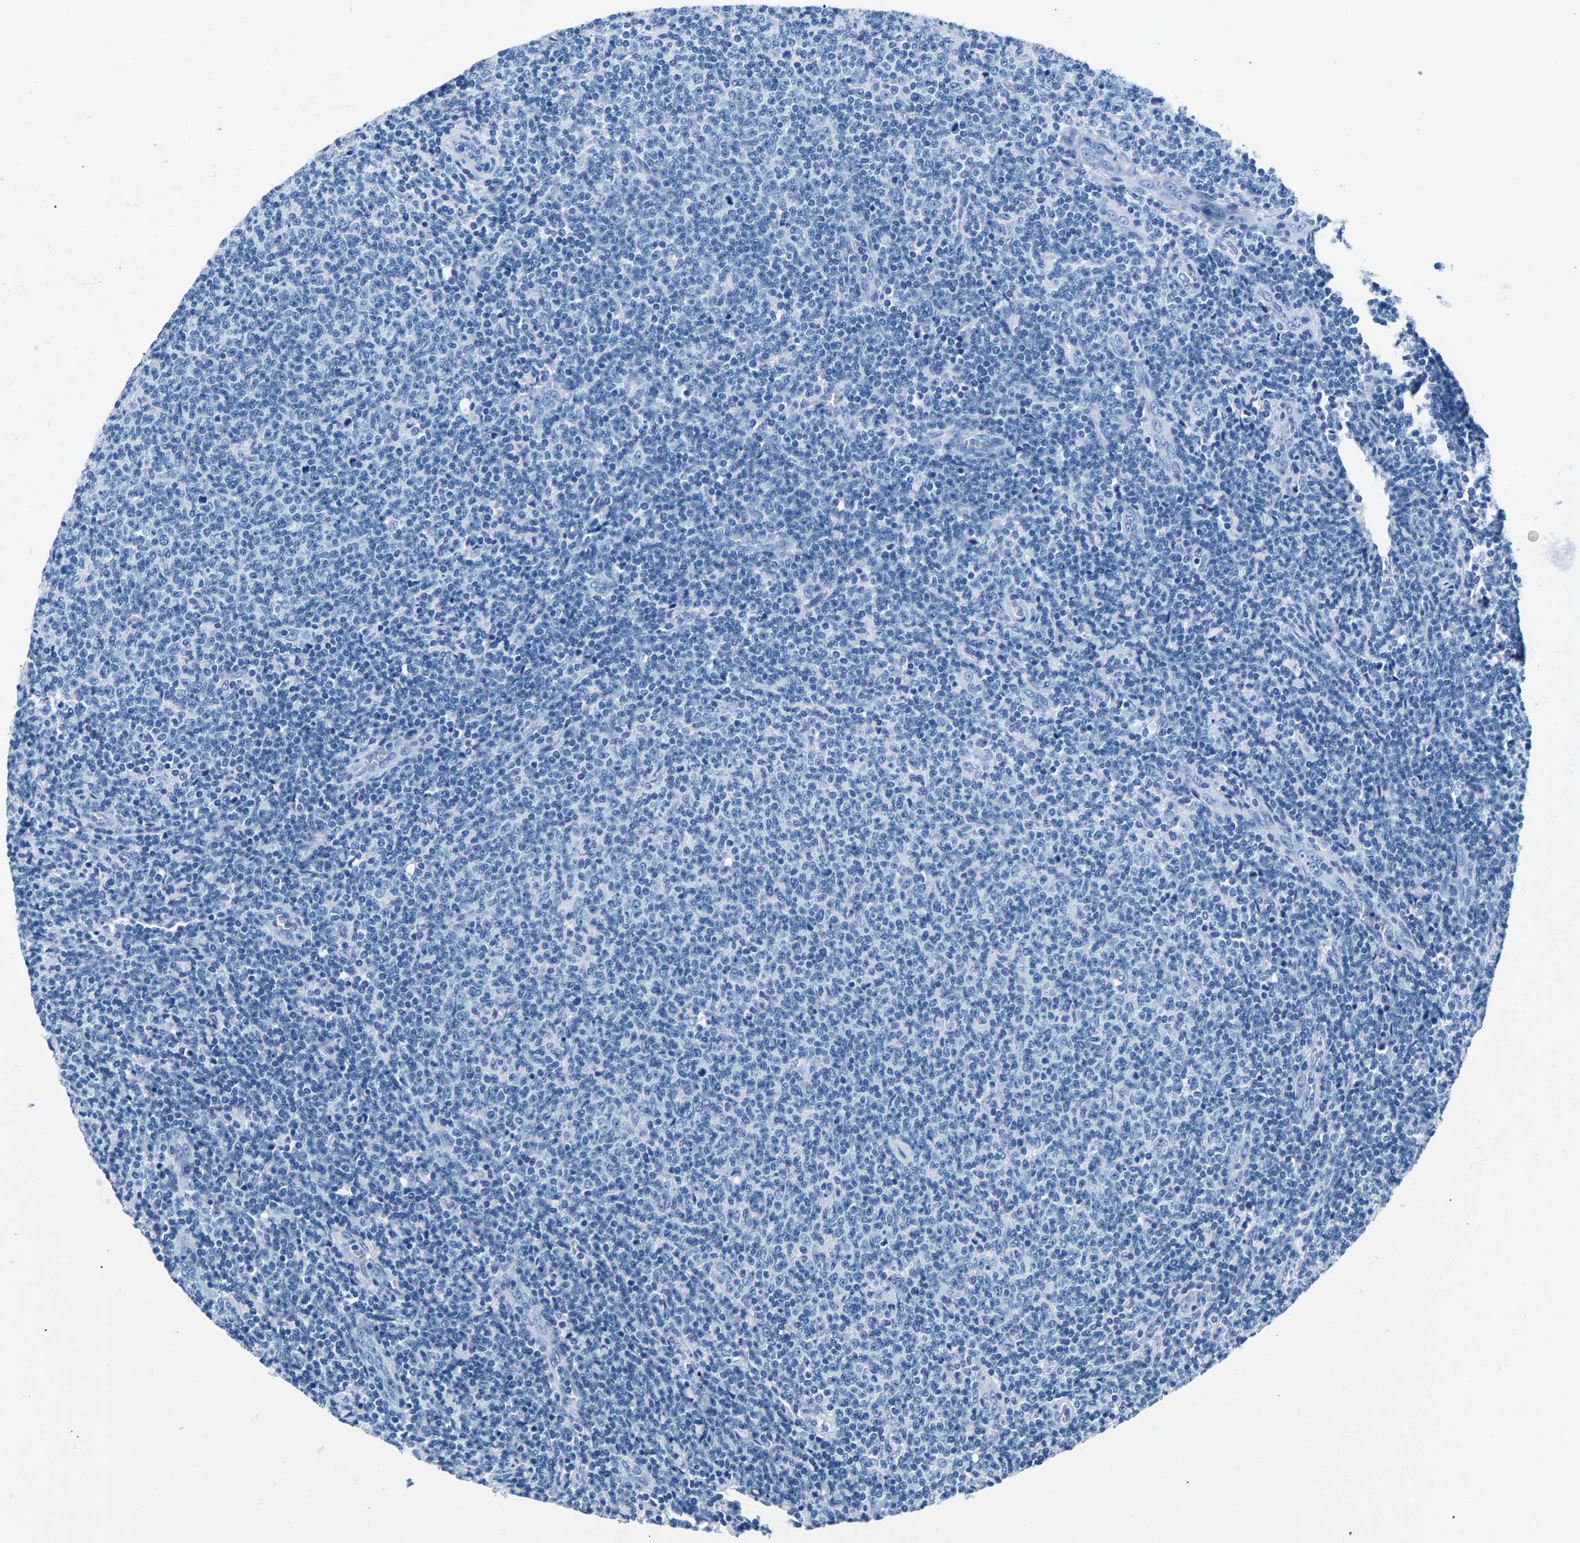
{"staining": {"intensity": "negative", "quantity": "none", "location": "none"}, "tissue": "lymphoma", "cell_type": "Tumor cells", "image_type": "cancer", "snomed": [{"axis": "morphology", "description": "Malignant lymphoma, non-Hodgkin's type, Low grade"}, {"axis": "topography", "description": "Lymph node"}], "caption": "A photomicrograph of human malignant lymphoma, non-Hodgkin's type (low-grade) is negative for staining in tumor cells.", "gene": "CPS1", "patient": {"sex": "male", "age": 66}}